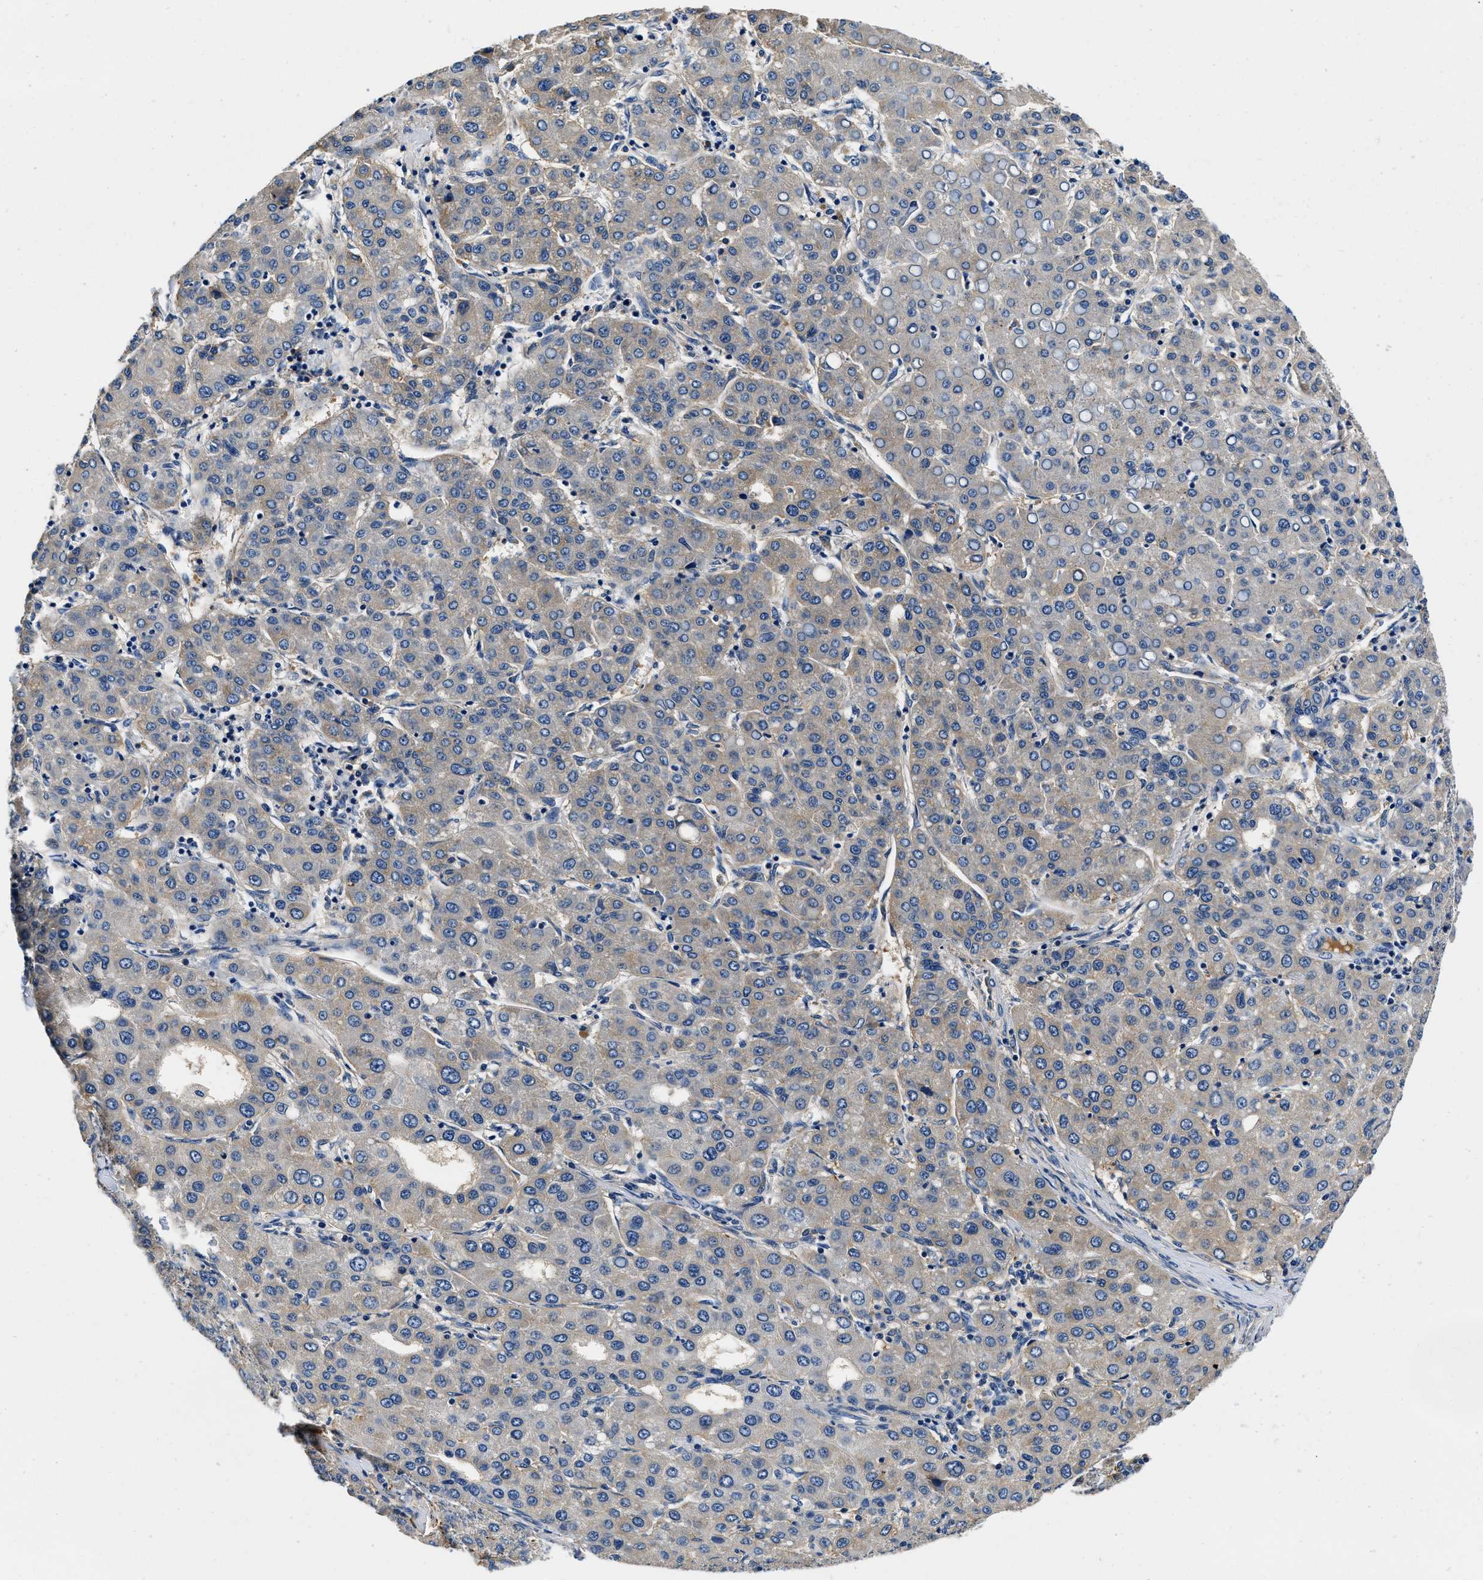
{"staining": {"intensity": "weak", "quantity": "<25%", "location": "cytoplasmic/membranous"}, "tissue": "liver cancer", "cell_type": "Tumor cells", "image_type": "cancer", "snomed": [{"axis": "morphology", "description": "Carcinoma, Hepatocellular, NOS"}, {"axis": "topography", "description": "Liver"}], "caption": "Liver cancer was stained to show a protein in brown. There is no significant expression in tumor cells.", "gene": "ZFAND3", "patient": {"sex": "male", "age": 65}}